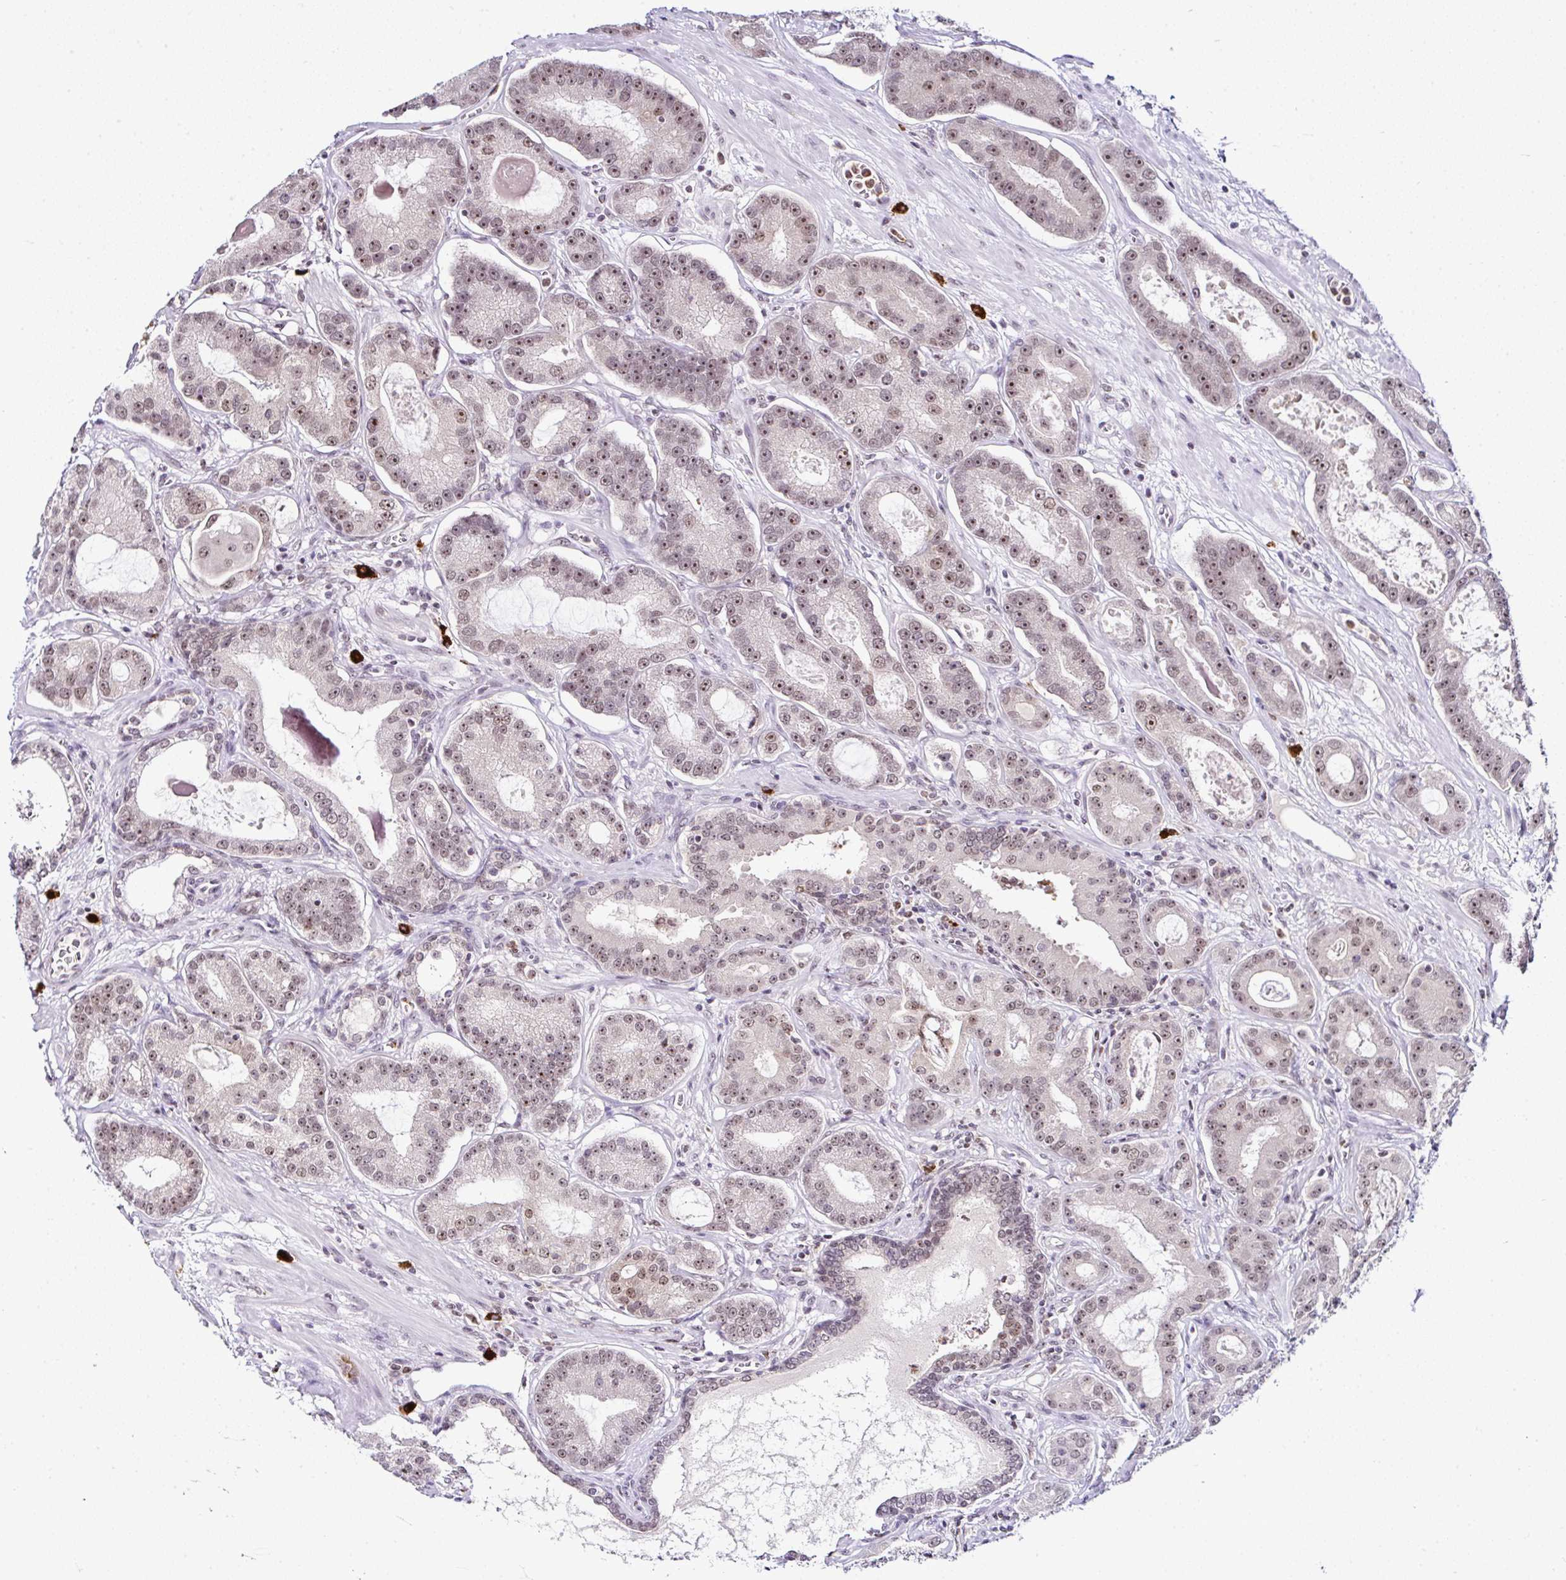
{"staining": {"intensity": "moderate", "quantity": ">75%", "location": "nuclear"}, "tissue": "prostate cancer", "cell_type": "Tumor cells", "image_type": "cancer", "snomed": [{"axis": "morphology", "description": "Adenocarcinoma, High grade"}, {"axis": "topography", "description": "Prostate"}], "caption": "Immunohistochemistry (IHC) histopathology image of high-grade adenocarcinoma (prostate) stained for a protein (brown), which reveals medium levels of moderate nuclear staining in about >75% of tumor cells.", "gene": "PTPN2", "patient": {"sex": "male", "age": 65}}